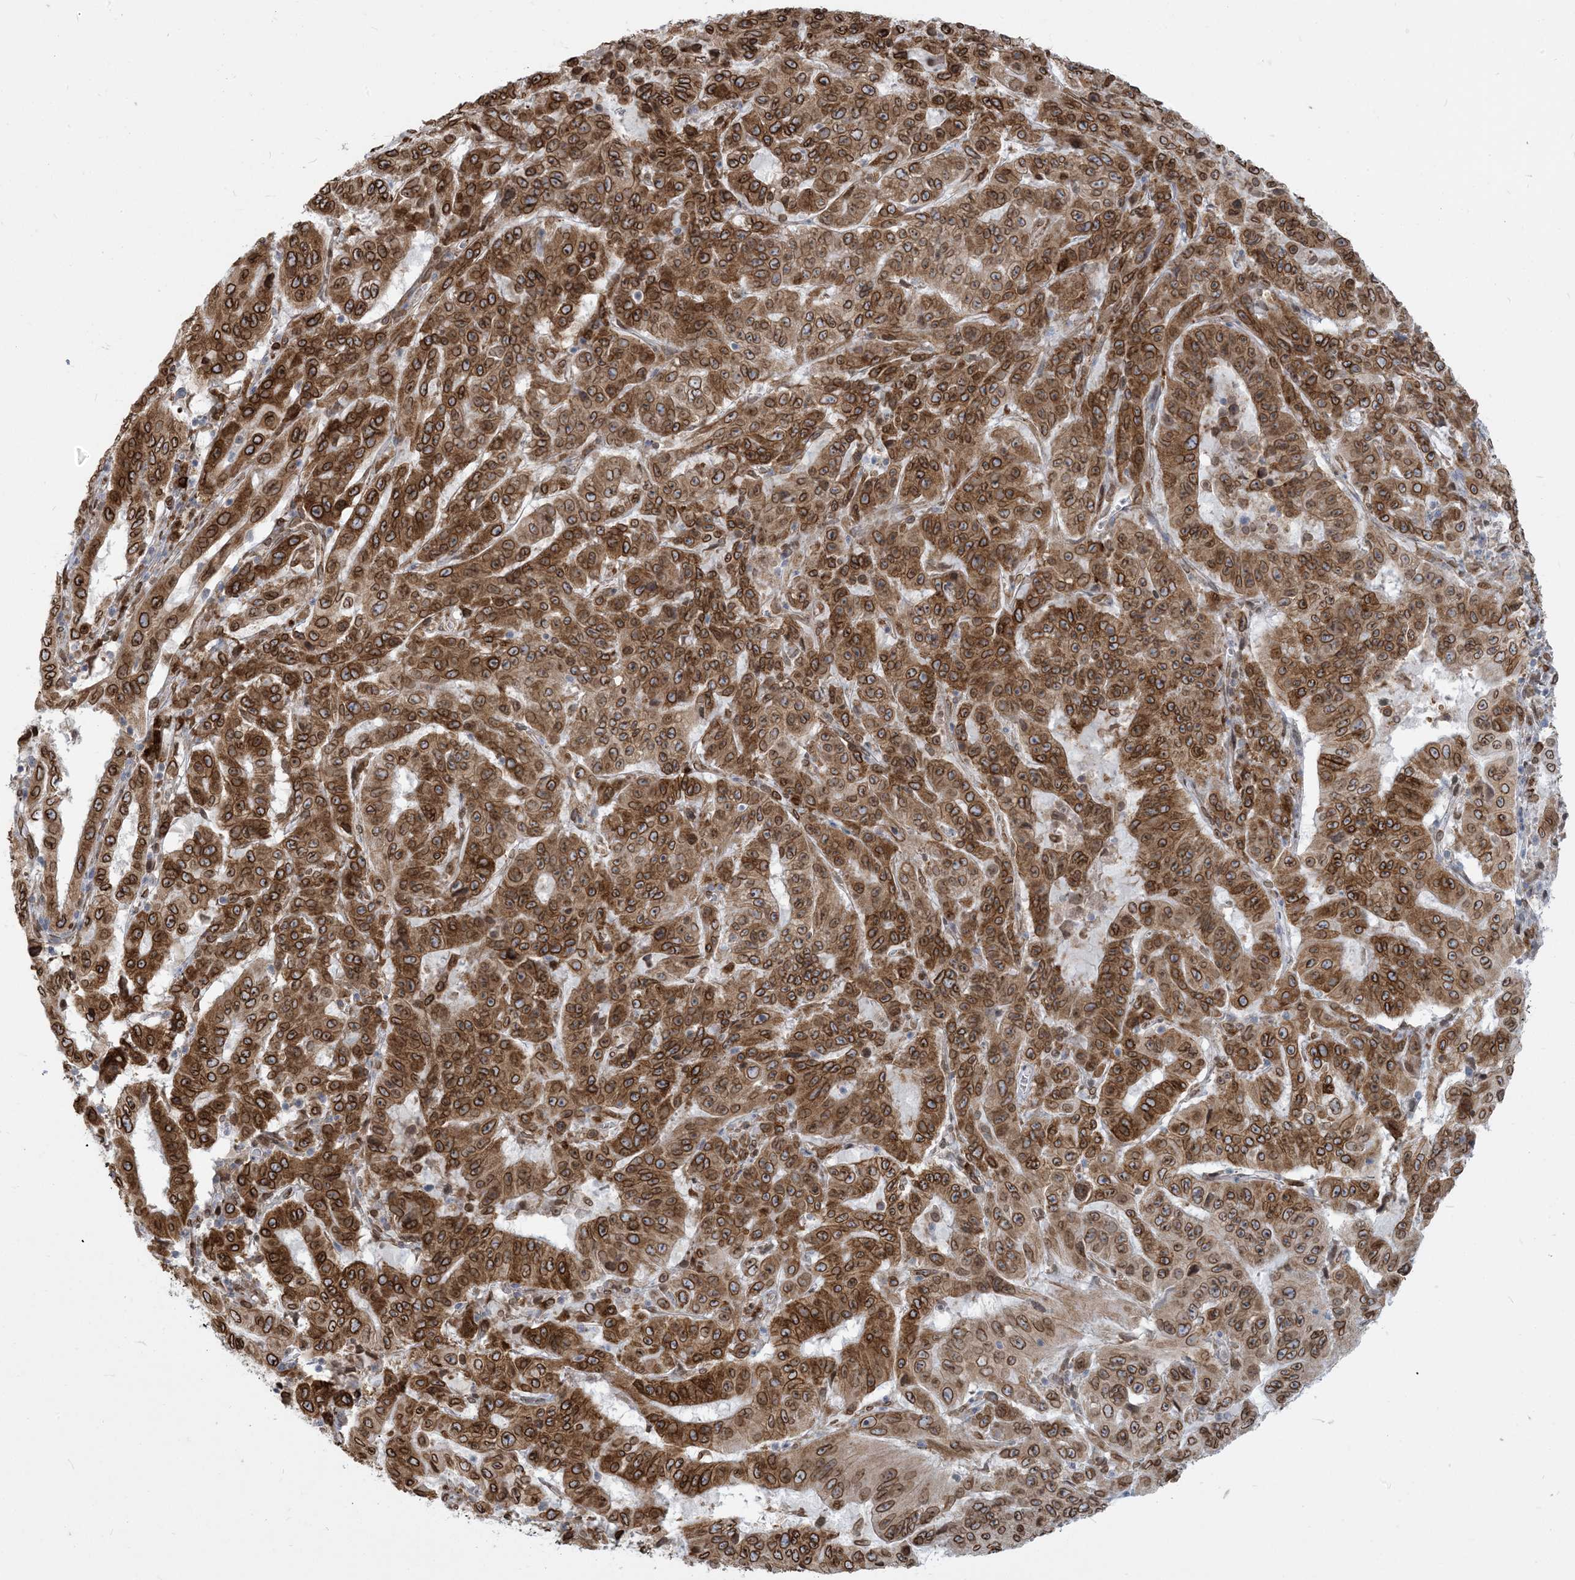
{"staining": {"intensity": "moderate", "quantity": ">75%", "location": "cytoplasmic/membranous,nuclear"}, "tissue": "pancreatic cancer", "cell_type": "Tumor cells", "image_type": "cancer", "snomed": [{"axis": "morphology", "description": "Adenocarcinoma, NOS"}, {"axis": "topography", "description": "Pancreas"}], "caption": "Protein analysis of pancreatic adenocarcinoma tissue shows moderate cytoplasmic/membranous and nuclear positivity in about >75% of tumor cells.", "gene": "WWP1", "patient": {"sex": "male", "age": 63}}